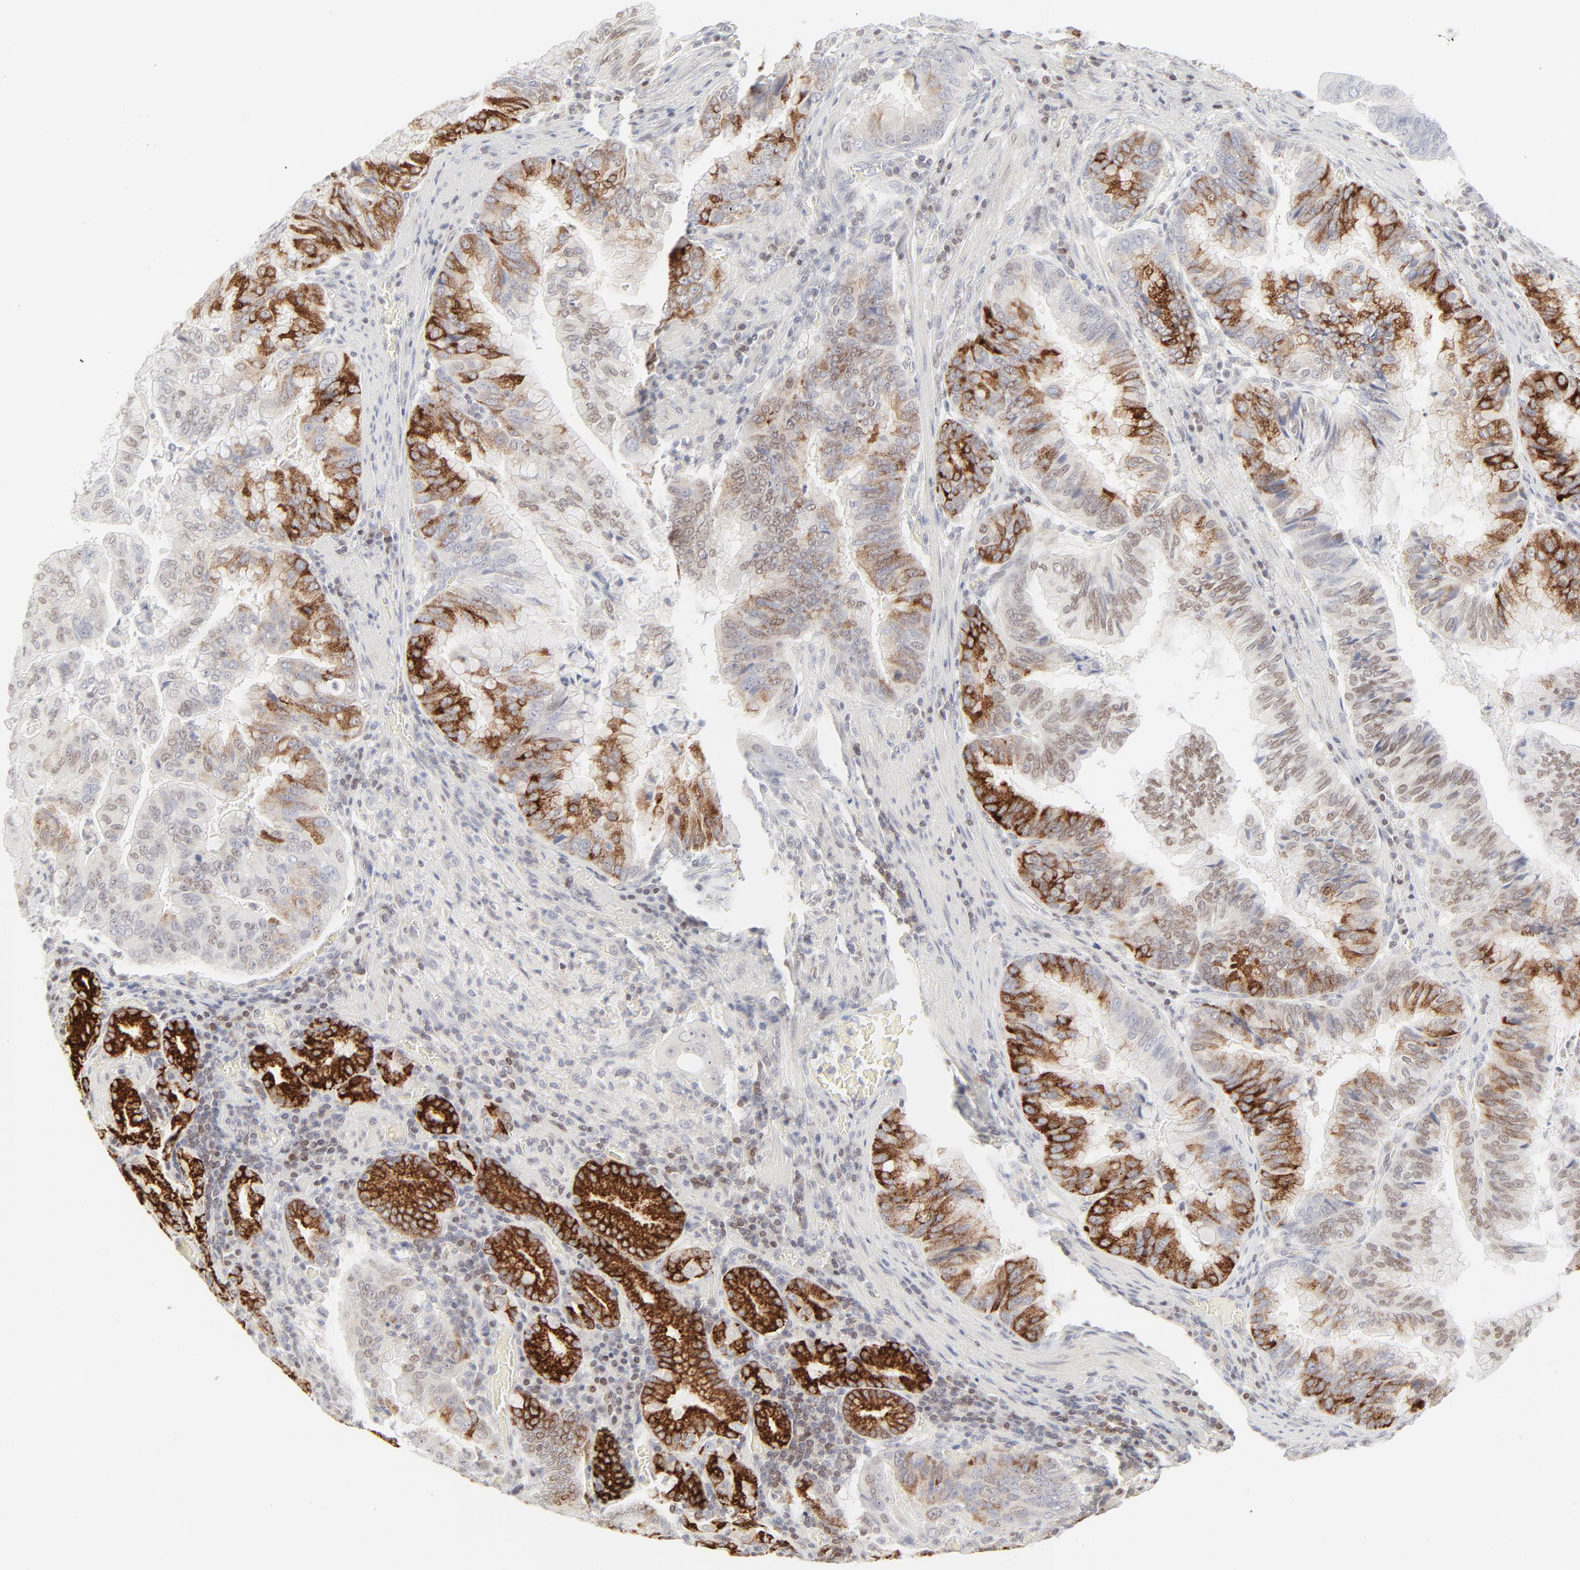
{"staining": {"intensity": "strong", "quantity": "25%-75%", "location": "cytoplasmic/membranous"}, "tissue": "stomach cancer", "cell_type": "Tumor cells", "image_type": "cancer", "snomed": [{"axis": "morphology", "description": "Adenocarcinoma, NOS"}, {"axis": "topography", "description": "Stomach, upper"}], "caption": "Protein positivity by immunohistochemistry (IHC) demonstrates strong cytoplasmic/membranous positivity in about 25%-75% of tumor cells in stomach cancer. (Stains: DAB in brown, nuclei in blue, Microscopy: brightfield microscopy at high magnification).", "gene": "PRKCB", "patient": {"sex": "male", "age": 80}}